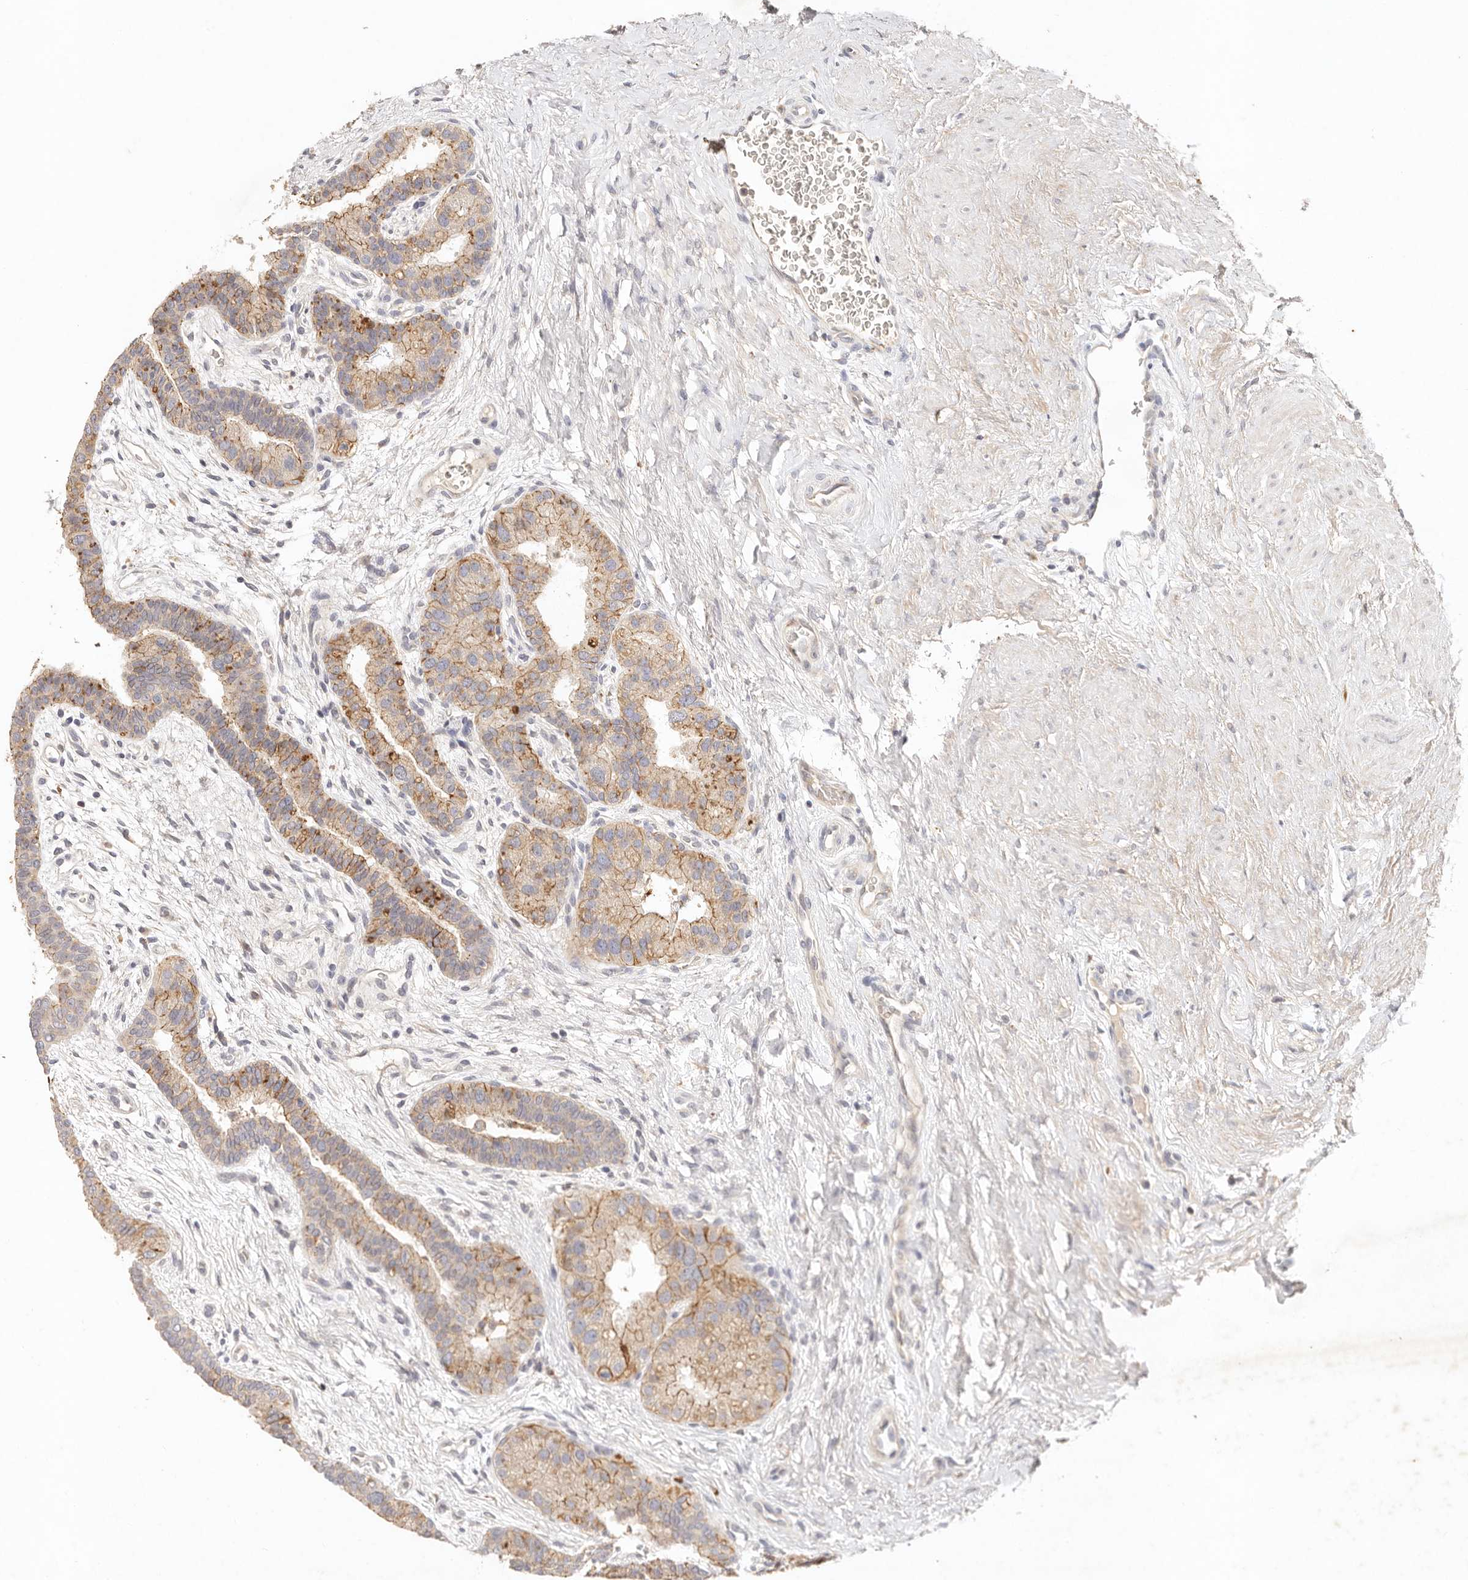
{"staining": {"intensity": "moderate", "quantity": "25%-75%", "location": "cytoplasmic/membranous"}, "tissue": "prostate cancer", "cell_type": "Tumor cells", "image_type": "cancer", "snomed": [{"axis": "morphology", "description": "Adenocarcinoma, High grade"}, {"axis": "topography", "description": "Prostate"}], "caption": "High-grade adenocarcinoma (prostate) tissue displays moderate cytoplasmic/membranous positivity in about 25%-75% of tumor cells, visualized by immunohistochemistry.", "gene": "CXADR", "patient": {"sex": "male", "age": 56}}